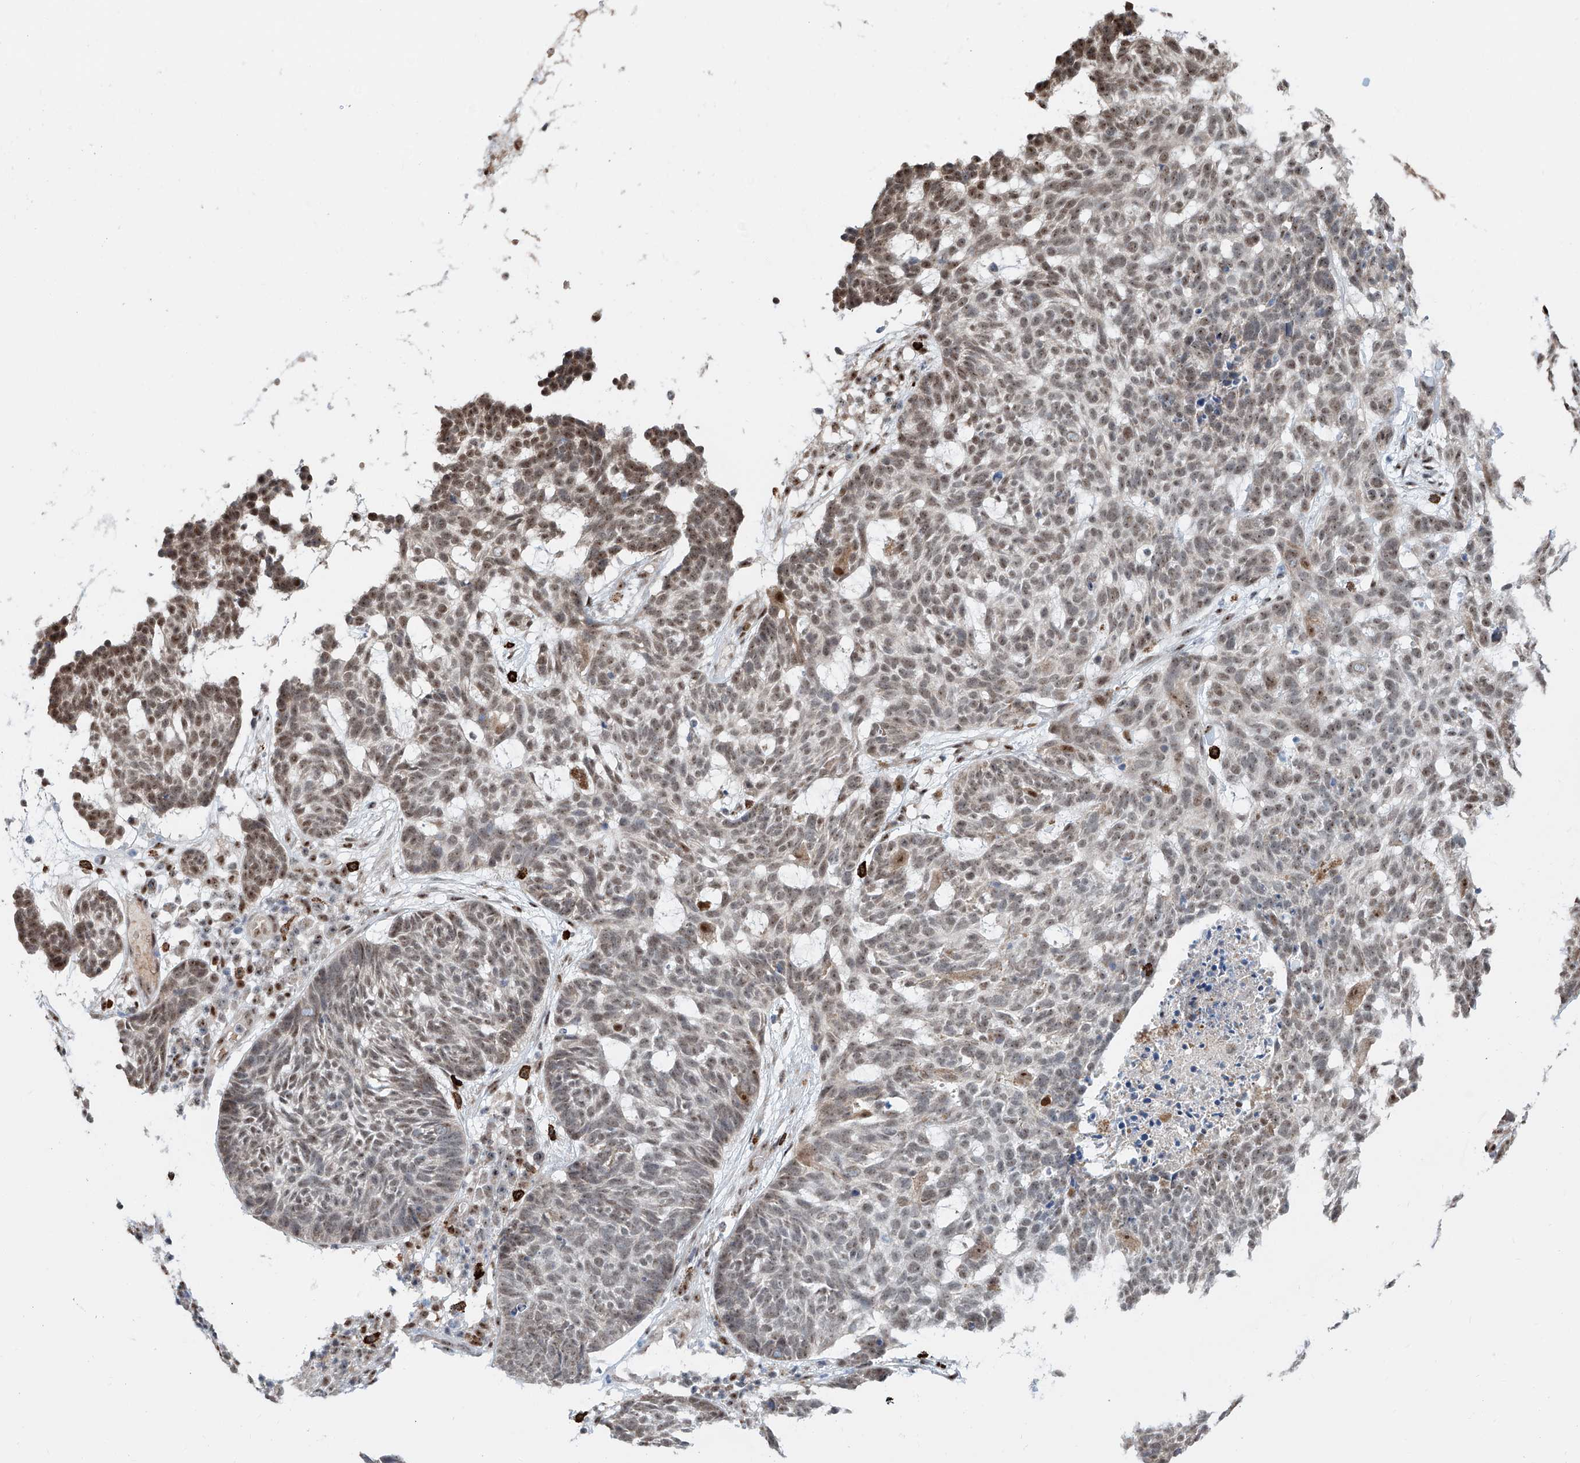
{"staining": {"intensity": "moderate", "quantity": "25%-75%", "location": "nuclear"}, "tissue": "skin cancer", "cell_type": "Tumor cells", "image_type": "cancer", "snomed": [{"axis": "morphology", "description": "Basal cell carcinoma"}, {"axis": "topography", "description": "Skin"}], "caption": "Protein analysis of skin cancer (basal cell carcinoma) tissue demonstrates moderate nuclear staining in approximately 25%-75% of tumor cells.", "gene": "SDE2", "patient": {"sex": "male", "age": 85}}